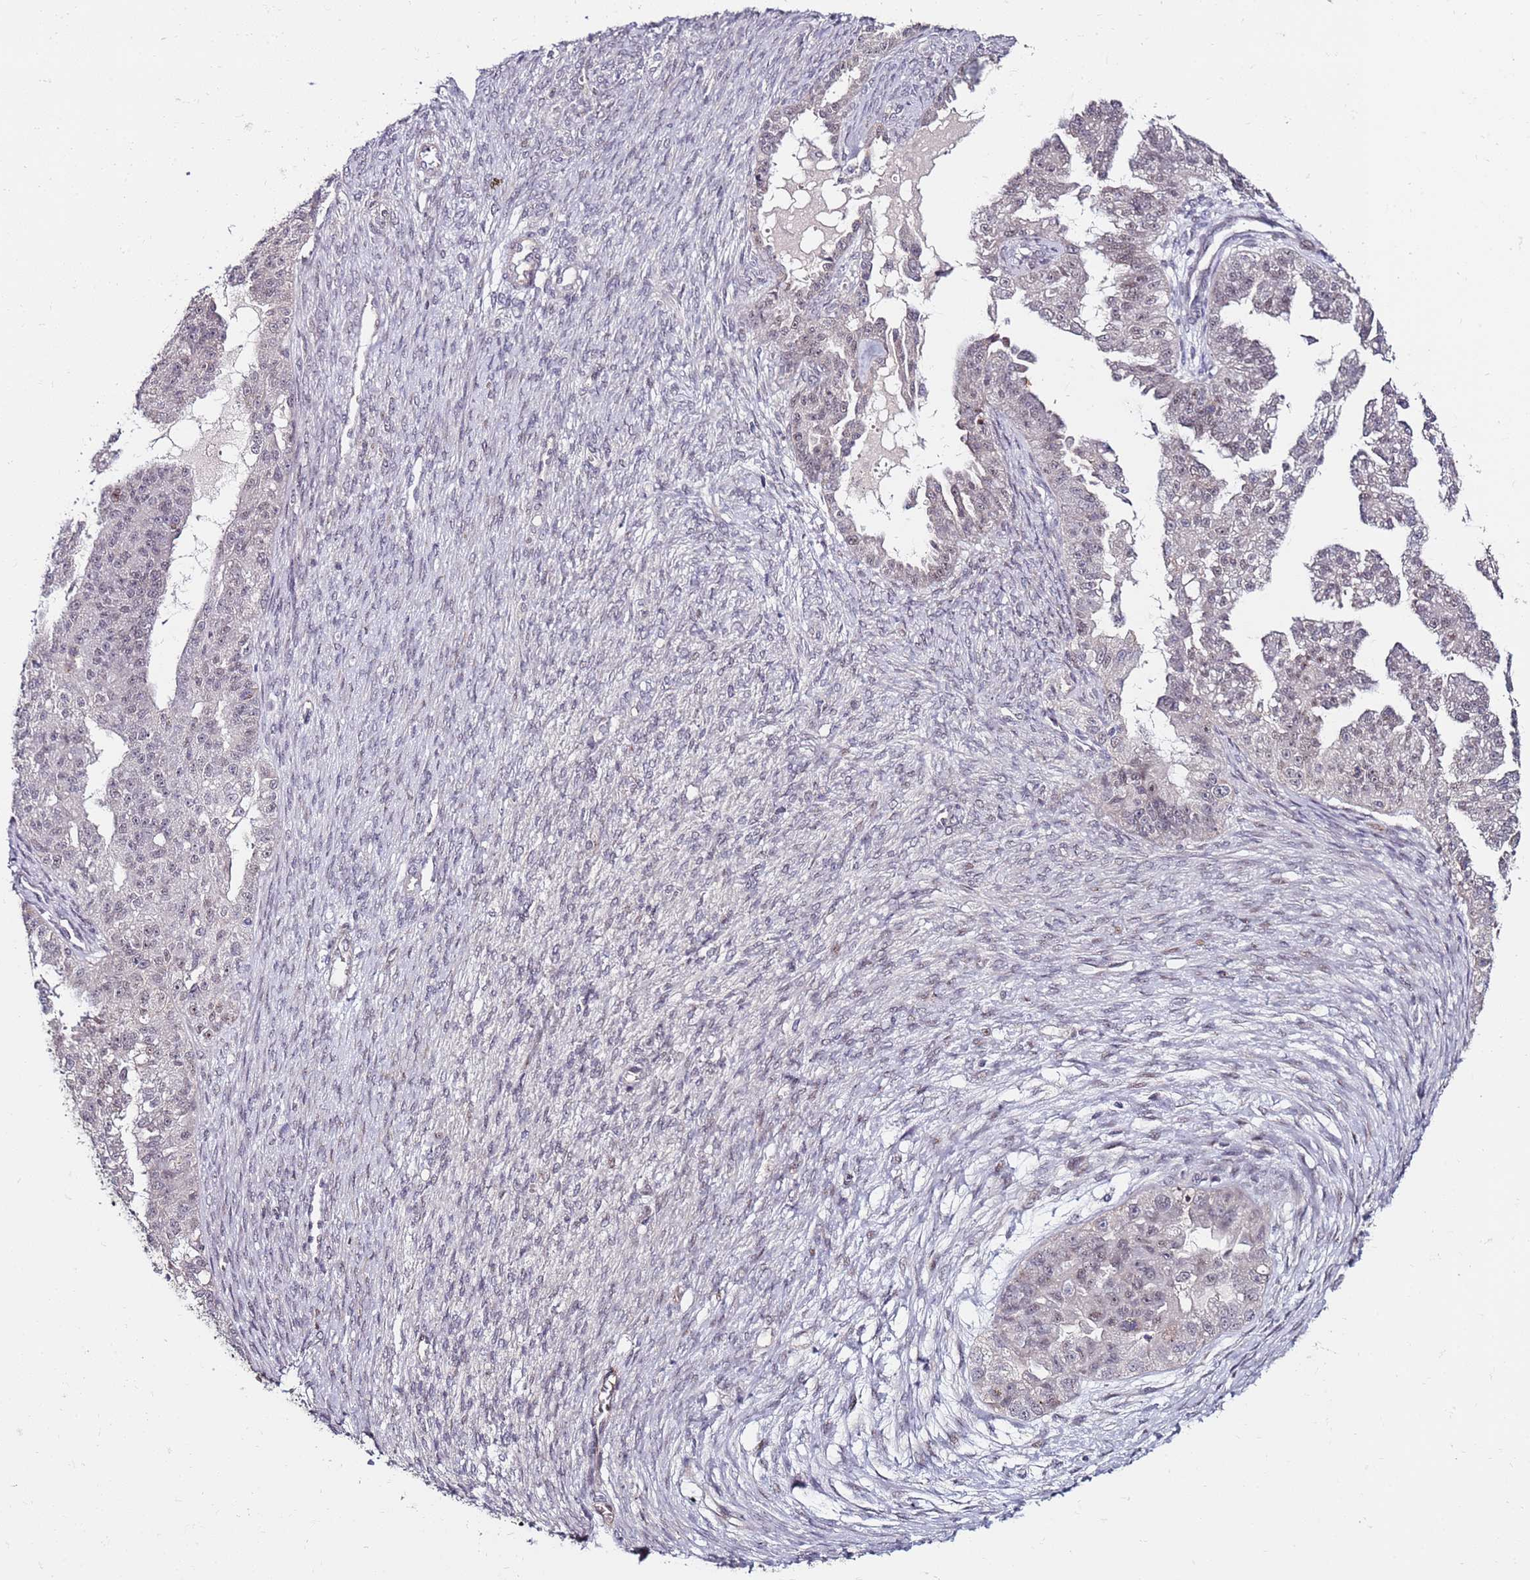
{"staining": {"intensity": "negative", "quantity": "none", "location": "none"}, "tissue": "ovarian cancer", "cell_type": "Tumor cells", "image_type": "cancer", "snomed": [{"axis": "morphology", "description": "Cystadenocarcinoma, serous, NOS"}, {"axis": "topography", "description": "Ovary"}], "caption": "Photomicrograph shows no protein staining in tumor cells of serous cystadenocarcinoma (ovarian) tissue. Nuclei are stained in blue.", "gene": "DUSP28", "patient": {"sex": "female", "age": 58}}